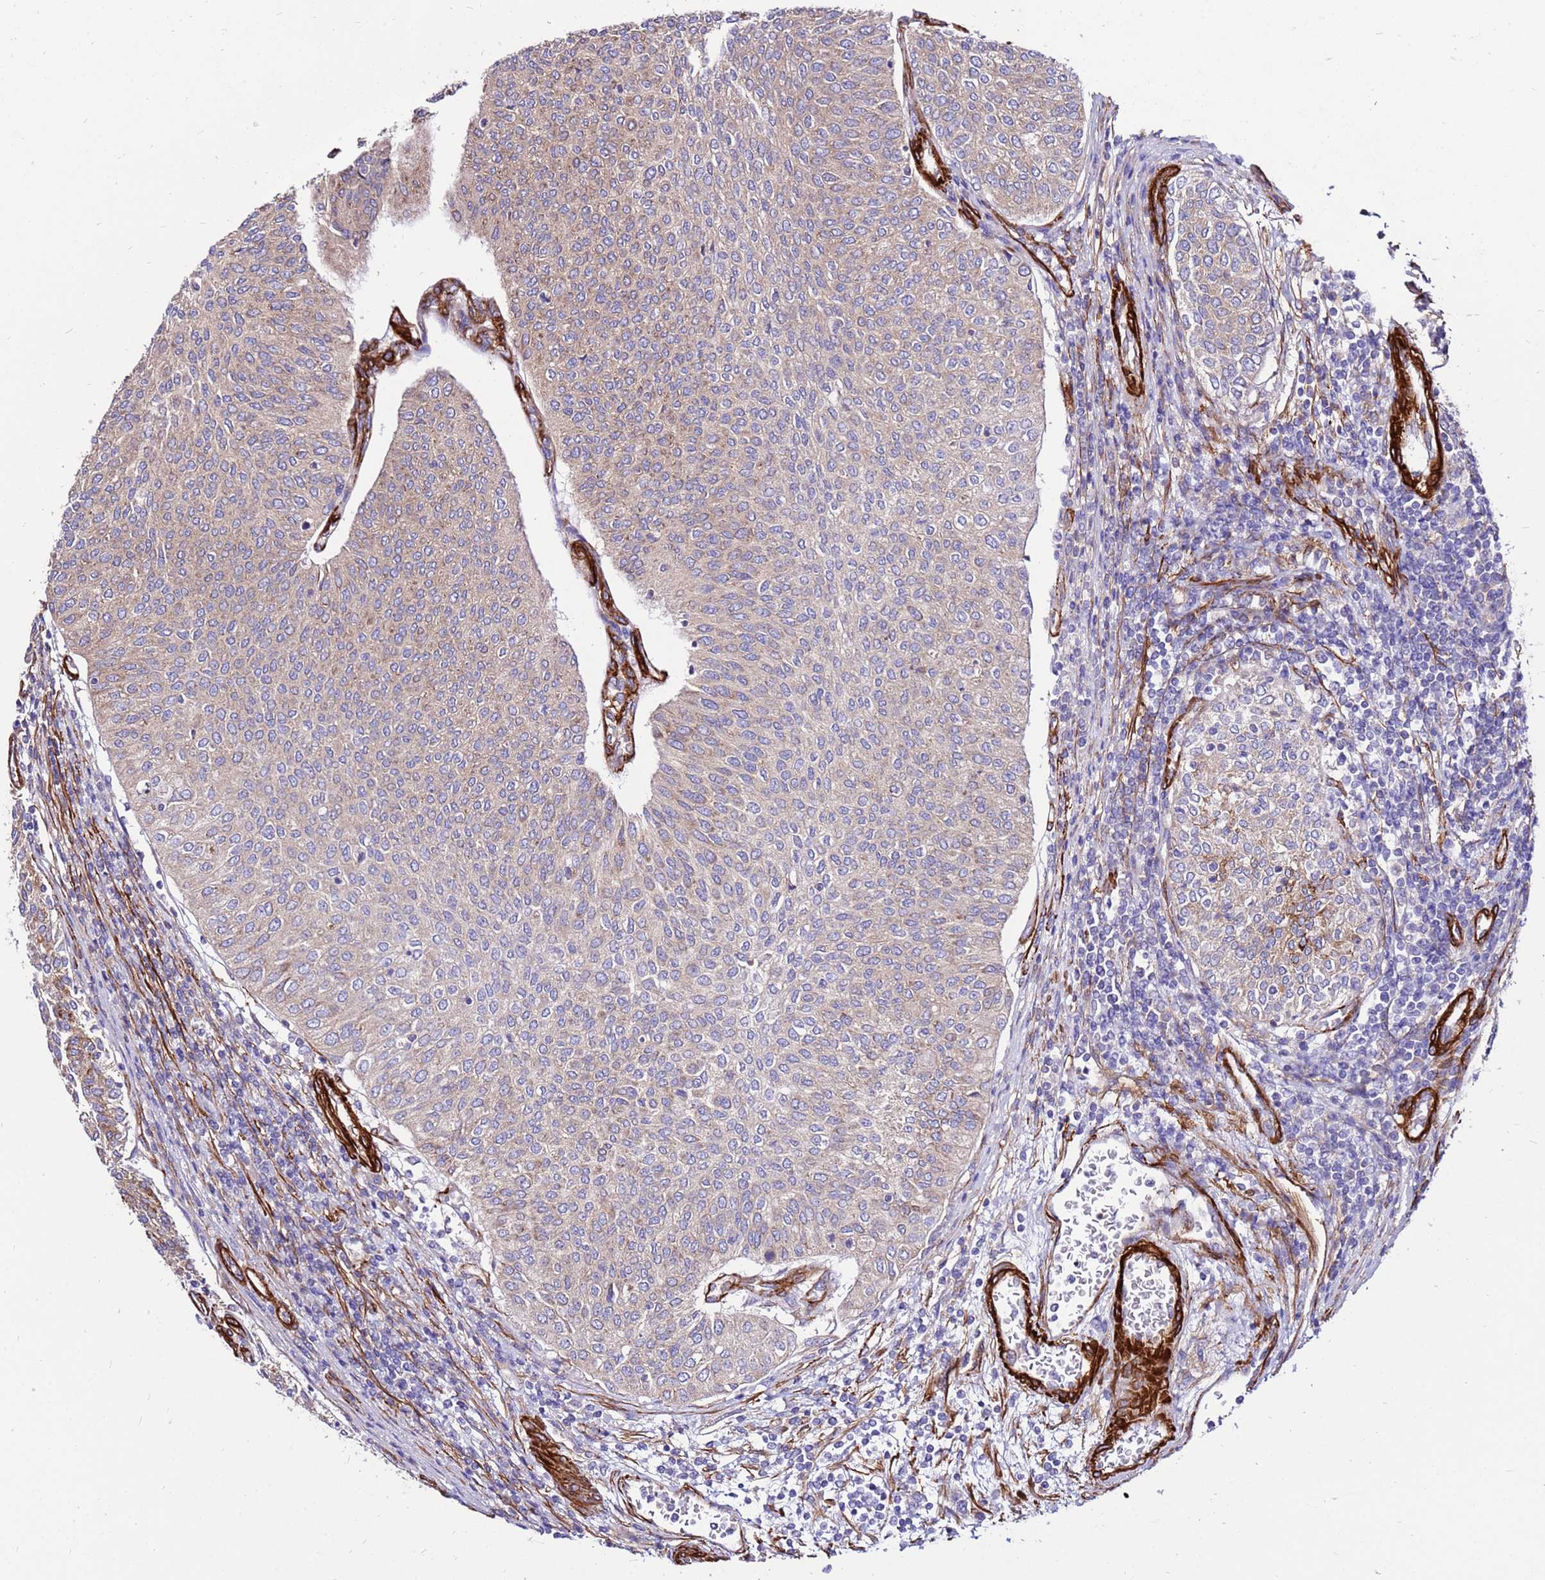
{"staining": {"intensity": "weak", "quantity": "25%-75%", "location": "cytoplasmic/membranous"}, "tissue": "urothelial cancer", "cell_type": "Tumor cells", "image_type": "cancer", "snomed": [{"axis": "morphology", "description": "Urothelial carcinoma, High grade"}, {"axis": "topography", "description": "Urinary bladder"}], "caption": "Immunohistochemistry (DAB (3,3'-diaminobenzidine)) staining of urothelial cancer reveals weak cytoplasmic/membranous protein positivity in about 25%-75% of tumor cells.", "gene": "EI24", "patient": {"sex": "female", "age": 79}}